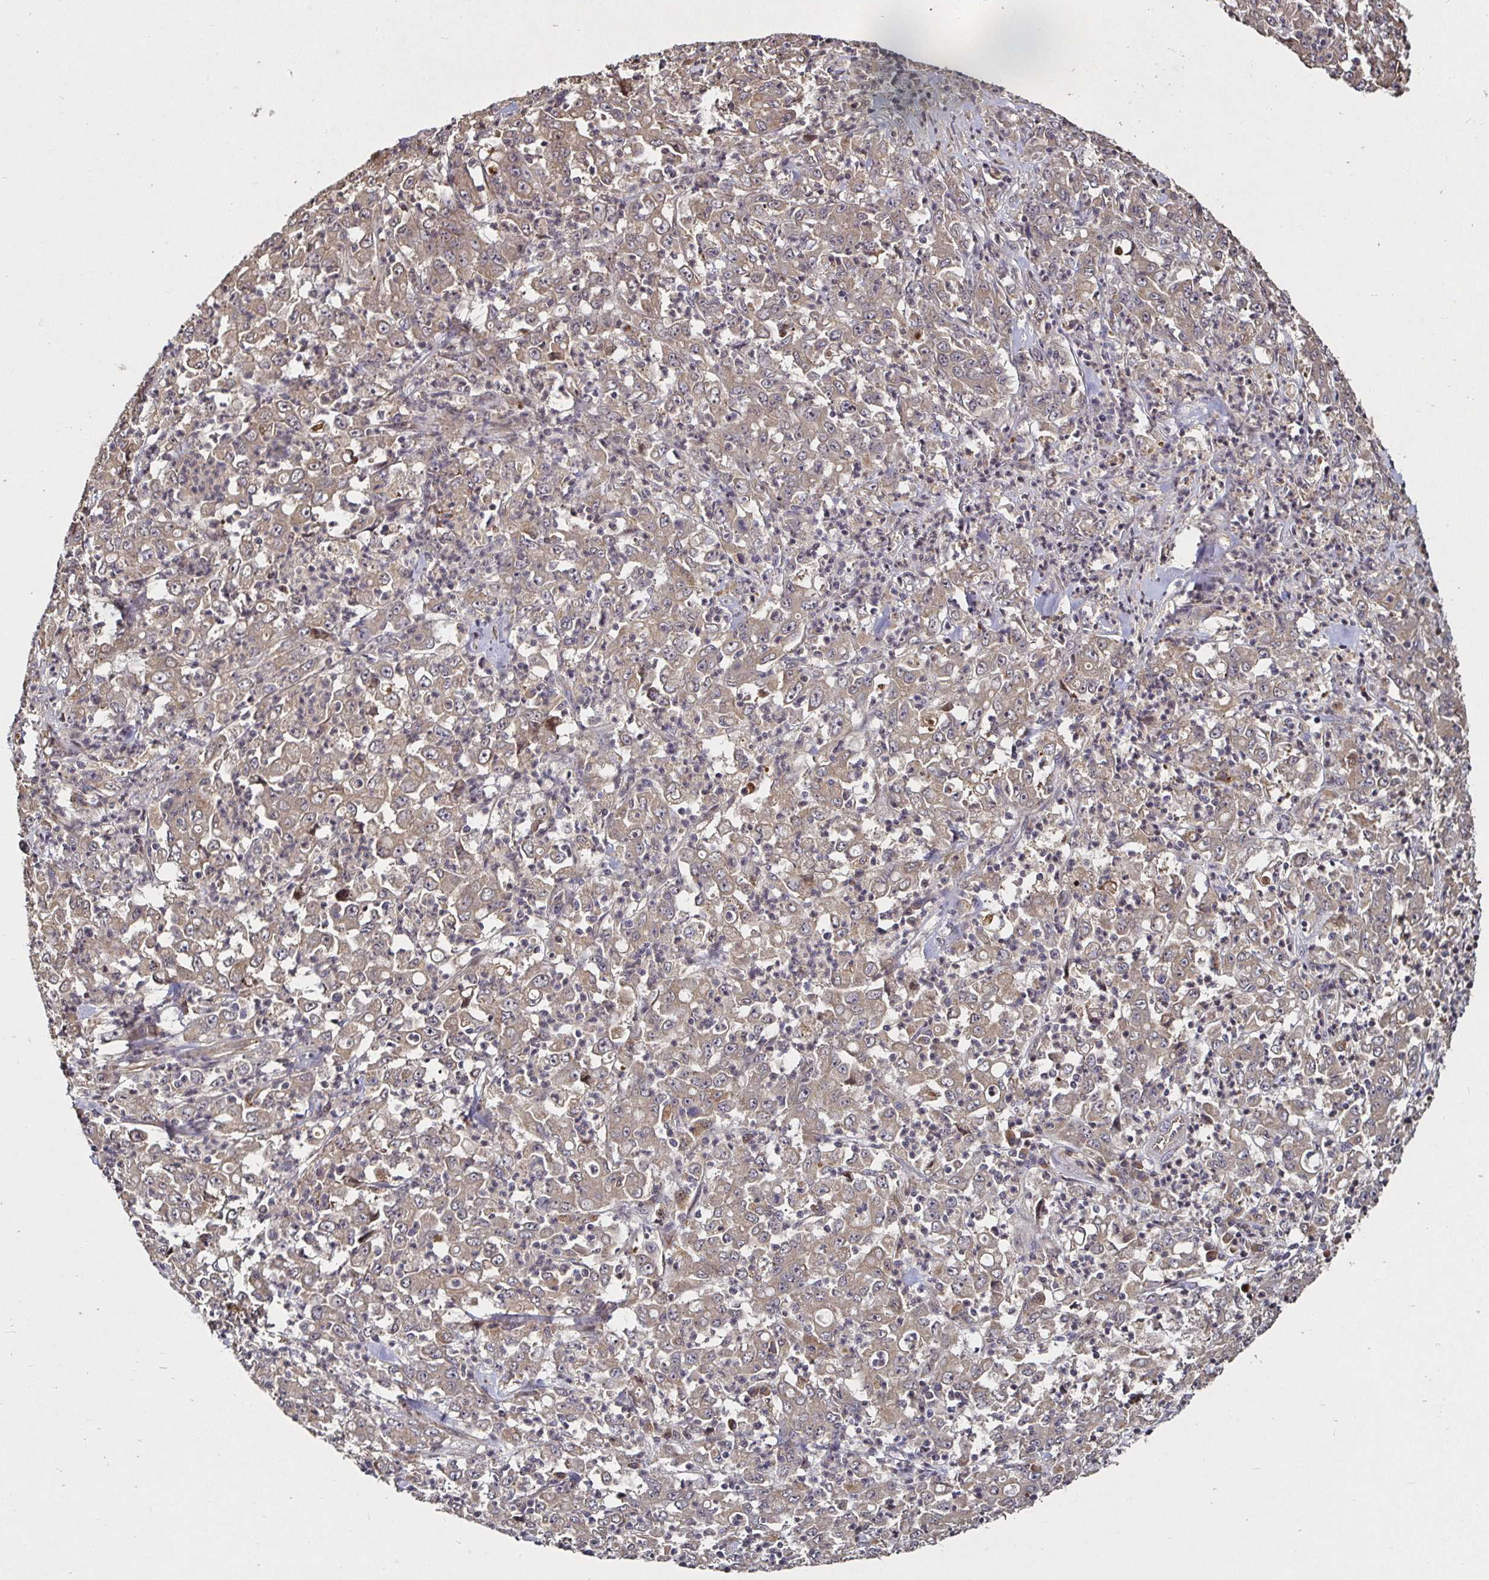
{"staining": {"intensity": "weak", "quantity": "25%-75%", "location": "cytoplasmic/membranous"}, "tissue": "stomach cancer", "cell_type": "Tumor cells", "image_type": "cancer", "snomed": [{"axis": "morphology", "description": "Adenocarcinoma, NOS"}, {"axis": "topography", "description": "Stomach, lower"}], "caption": "Brown immunohistochemical staining in adenocarcinoma (stomach) exhibits weak cytoplasmic/membranous staining in approximately 25%-75% of tumor cells. (Stains: DAB in brown, nuclei in blue, Microscopy: brightfield microscopy at high magnification).", "gene": "SMYD3", "patient": {"sex": "female", "age": 71}}